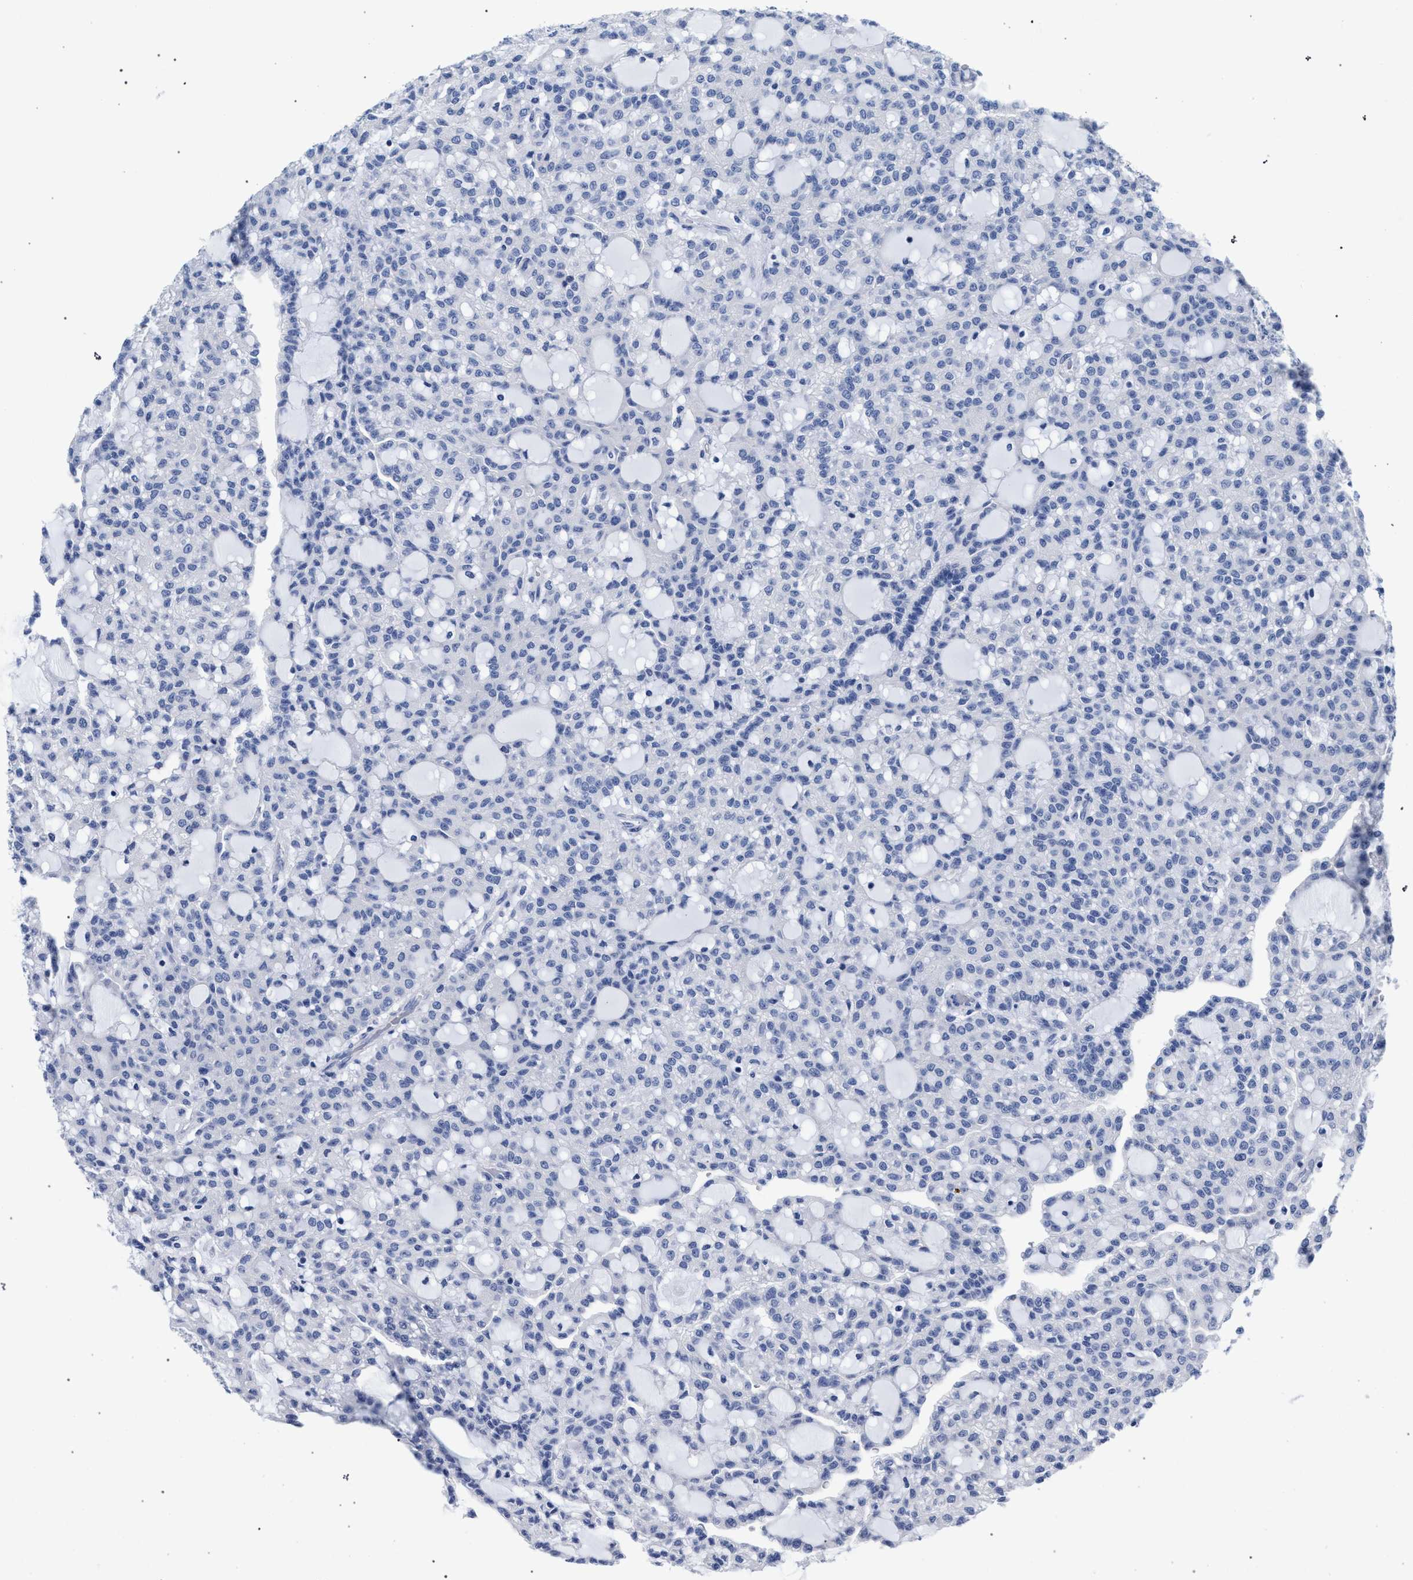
{"staining": {"intensity": "negative", "quantity": "none", "location": "none"}, "tissue": "renal cancer", "cell_type": "Tumor cells", "image_type": "cancer", "snomed": [{"axis": "morphology", "description": "Adenocarcinoma, NOS"}, {"axis": "topography", "description": "Kidney"}], "caption": "A high-resolution image shows immunohistochemistry staining of adenocarcinoma (renal), which shows no significant expression in tumor cells.", "gene": "AKAP4", "patient": {"sex": "male", "age": 63}}